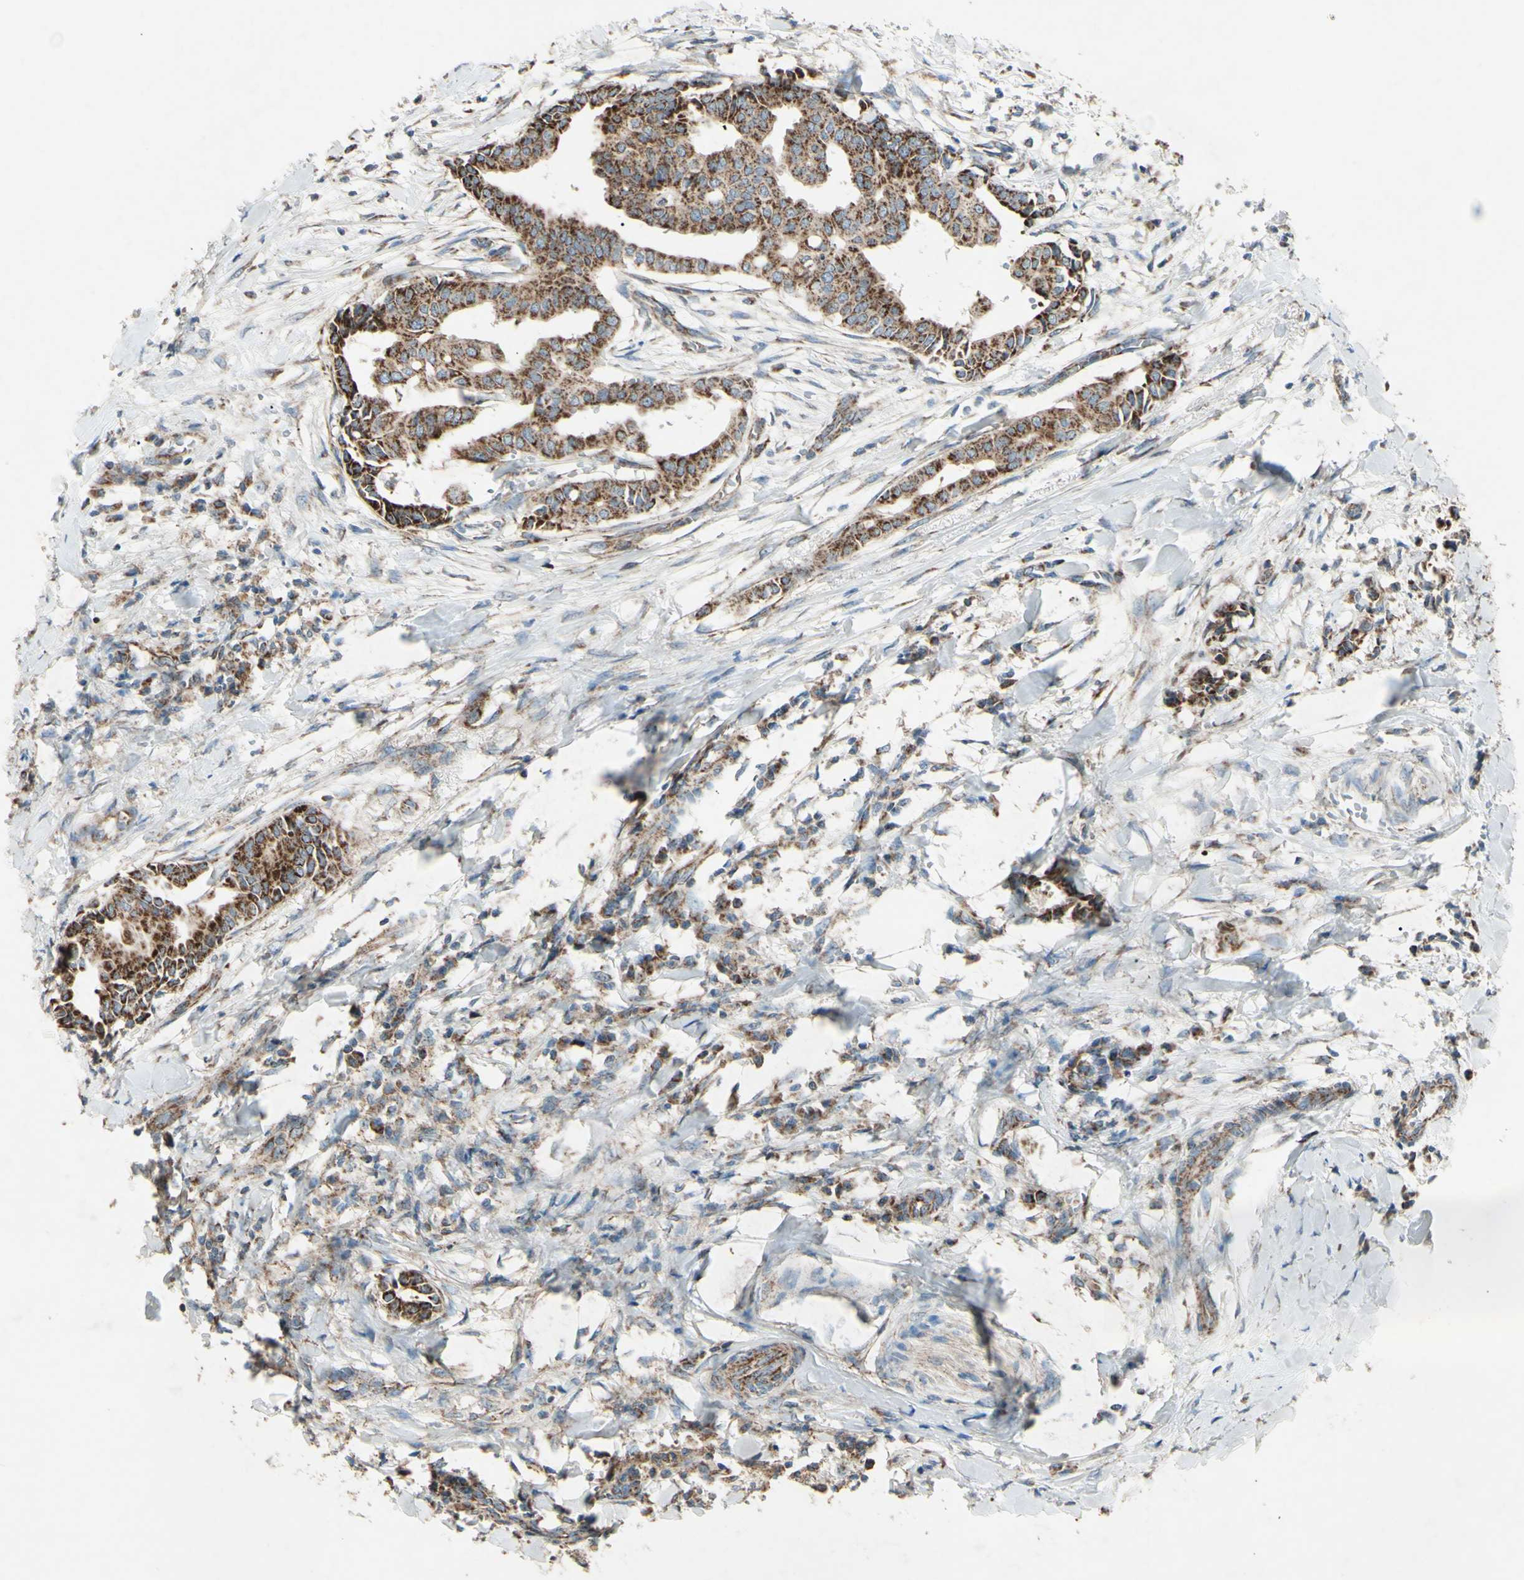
{"staining": {"intensity": "strong", "quantity": ">75%", "location": "cytoplasmic/membranous"}, "tissue": "head and neck cancer", "cell_type": "Tumor cells", "image_type": "cancer", "snomed": [{"axis": "morphology", "description": "Adenocarcinoma, NOS"}, {"axis": "topography", "description": "Salivary gland"}, {"axis": "topography", "description": "Head-Neck"}], "caption": "This photomicrograph displays immunohistochemistry staining of human head and neck adenocarcinoma, with high strong cytoplasmic/membranous staining in about >75% of tumor cells.", "gene": "RHOT1", "patient": {"sex": "female", "age": 59}}